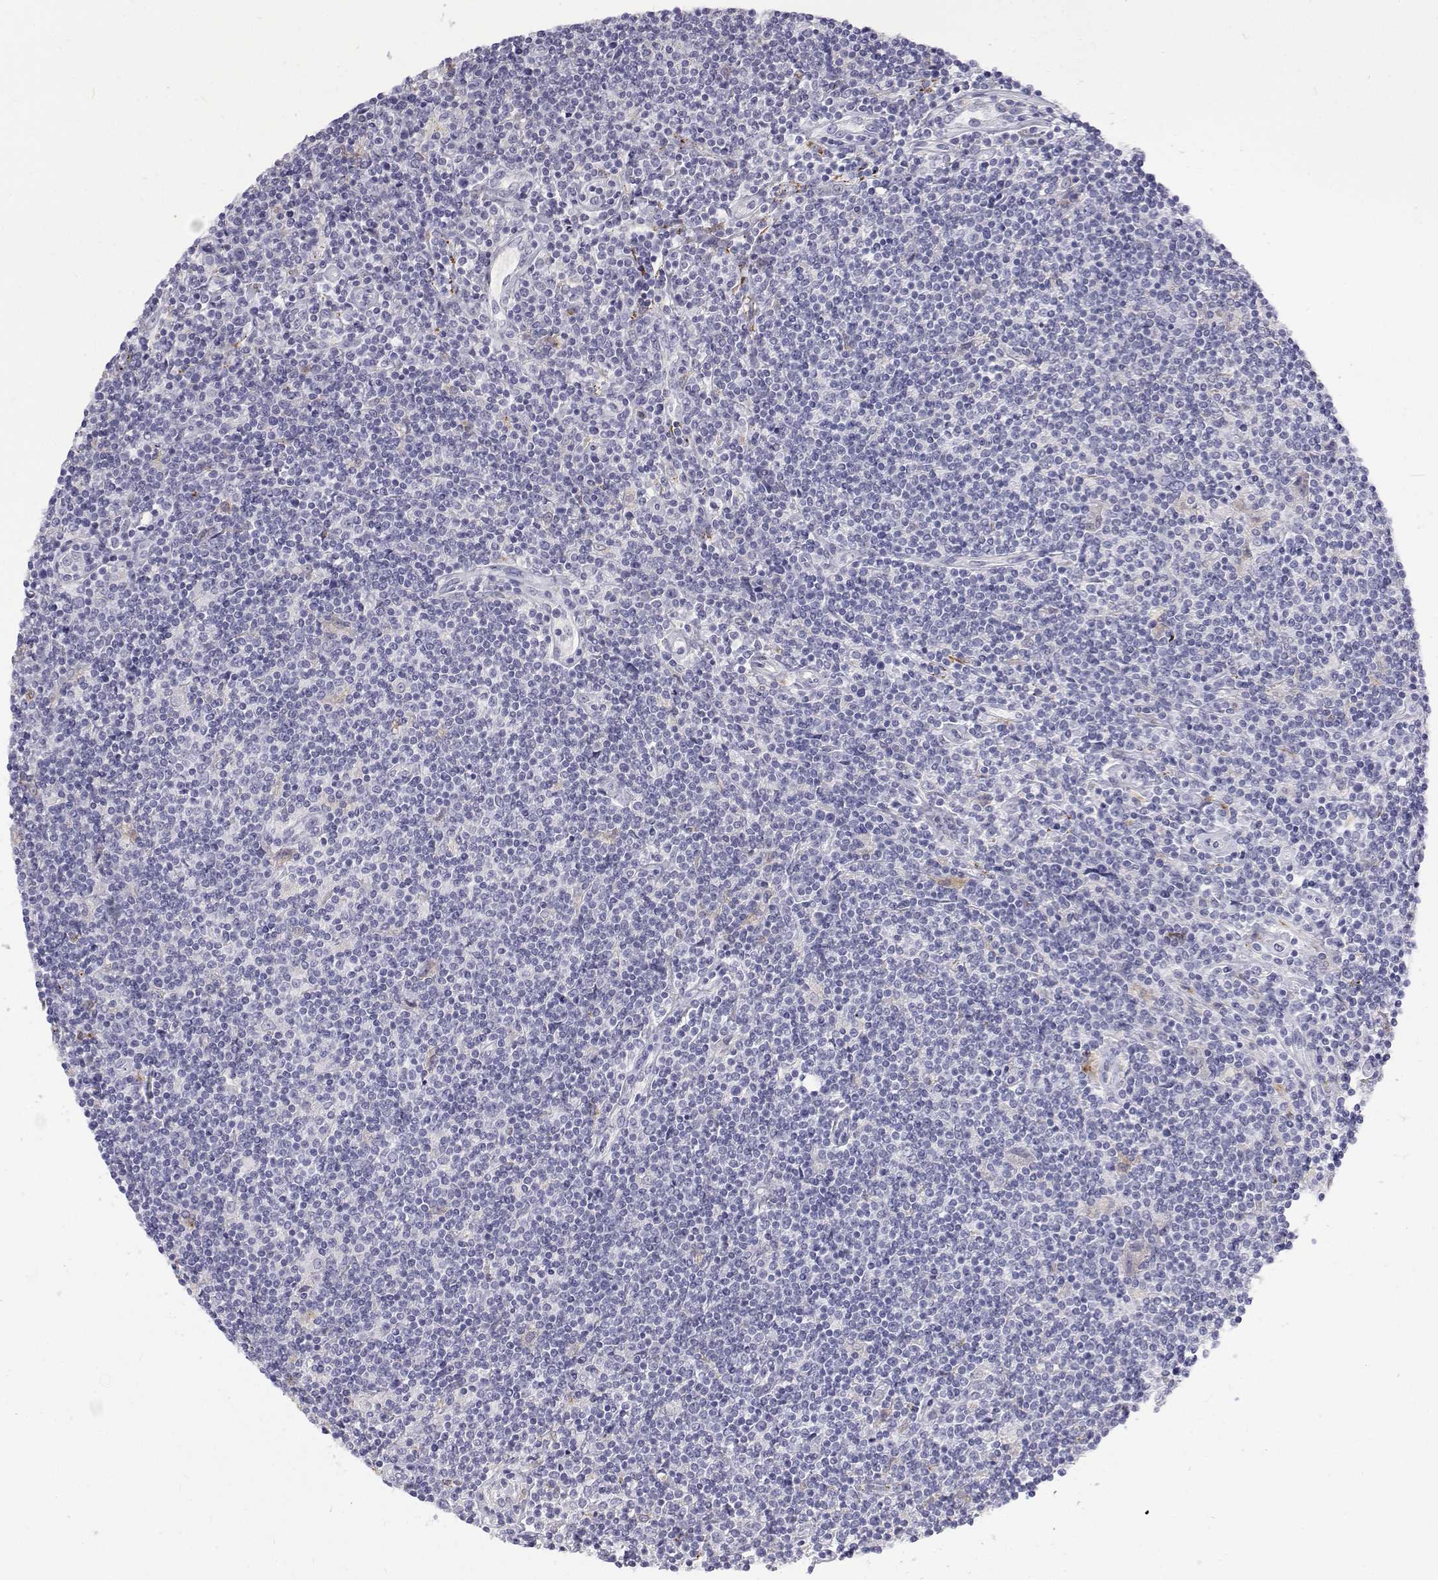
{"staining": {"intensity": "negative", "quantity": "none", "location": "none"}, "tissue": "lymphoma", "cell_type": "Tumor cells", "image_type": "cancer", "snomed": [{"axis": "morphology", "description": "Hodgkin's disease, NOS"}, {"axis": "topography", "description": "Lymph node"}], "caption": "Immunohistochemistry (IHC) photomicrograph of neoplastic tissue: lymphoma stained with DAB displays no significant protein positivity in tumor cells.", "gene": "NCR2", "patient": {"sex": "male", "age": 40}}